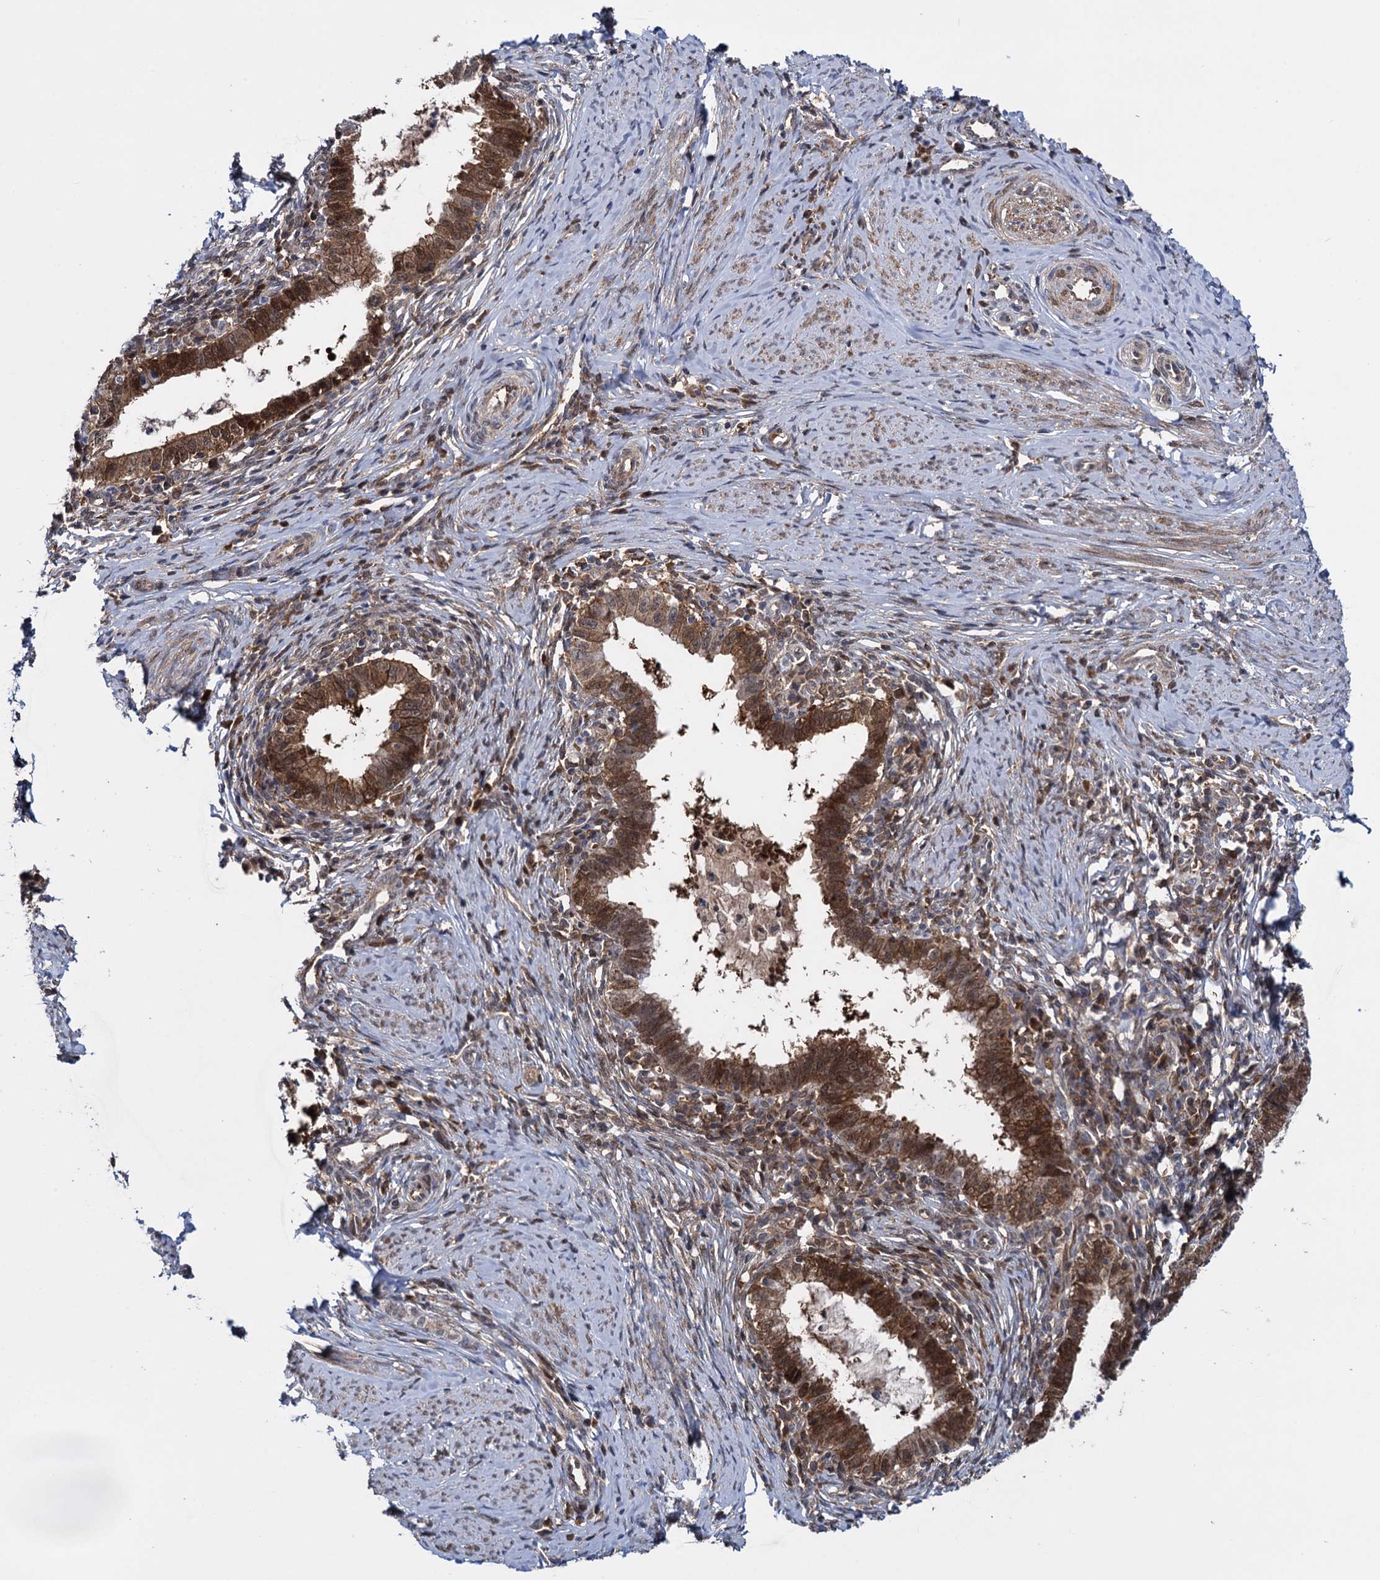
{"staining": {"intensity": "strong", "quantity": ">75%", "location": "cytoplasmic/membranous,nuclear"}, "tissue": "cervical cancer", "cell_type": "Tumor cells", "image_type": "cancer", "snomed": [{"axis": "morphology", "description": "Adenocarcinoma, NOS"}, {"axis": "topography", "description": "Cervix"}], "caption": "Adenocarcinoma (cervical) stained with DAB immunohistochemistry demonstrates high levels of strong cytoplasmic/membranous and nuclear expression in approximately >75% of tumor cells. (DAB (3,3'-diaminobenzidine) IHC with brightfield microscopy, high magnification).", "gene": "GLO1", "patient": {"sex": "female", "age": 36}}